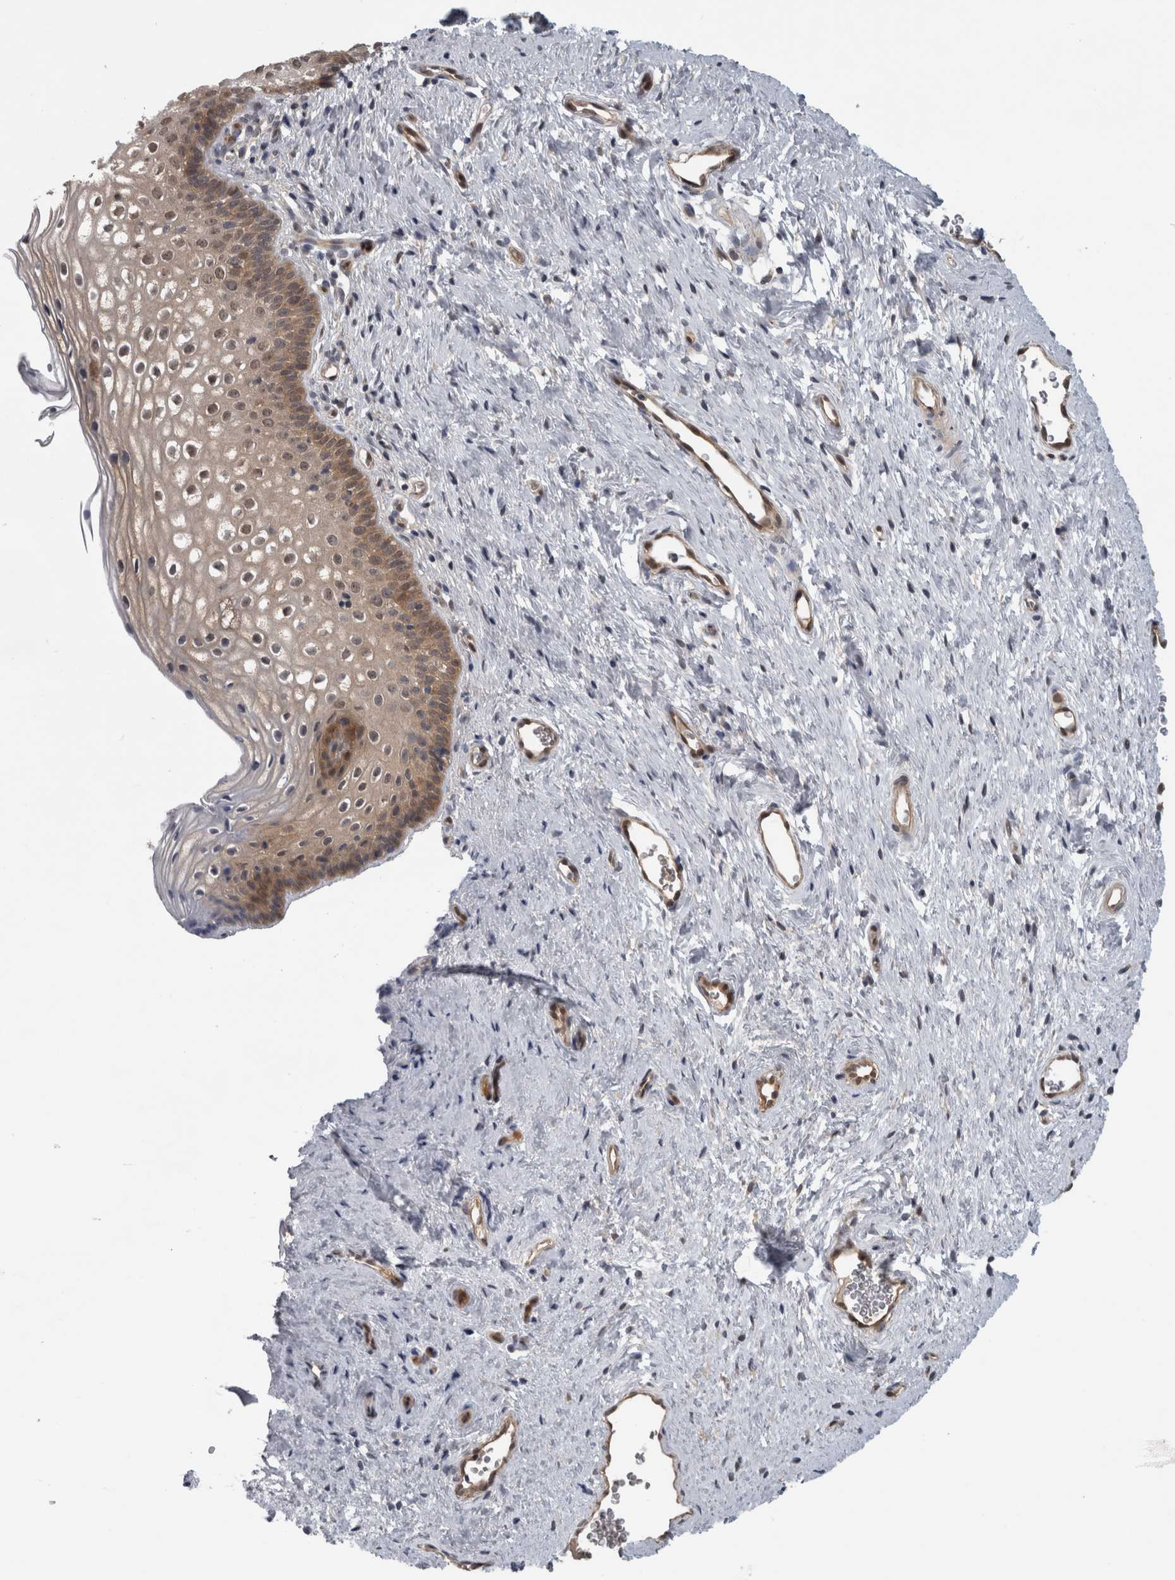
{"staining": {"intensity": "moderate", "quantity": ">75%", "location": "cytoplasmic/membranous,nuclear"}, "tissue": "cervix", "cell_type": "Glandular cells", "image_type": "normal", "snomed": [{"axis": "morphology", "description": "Normal tissue, NOS"}, {"axis": "topography", "description": "Cervix"}], "caption": "A medium amount of moderate cytoplasmic/membranous,nuclear positivity is identified in about >75% of glandular cells in unremarkable cervix.", "gene": "NAPRT", "patient": {"sex": "female", "age": 27}}